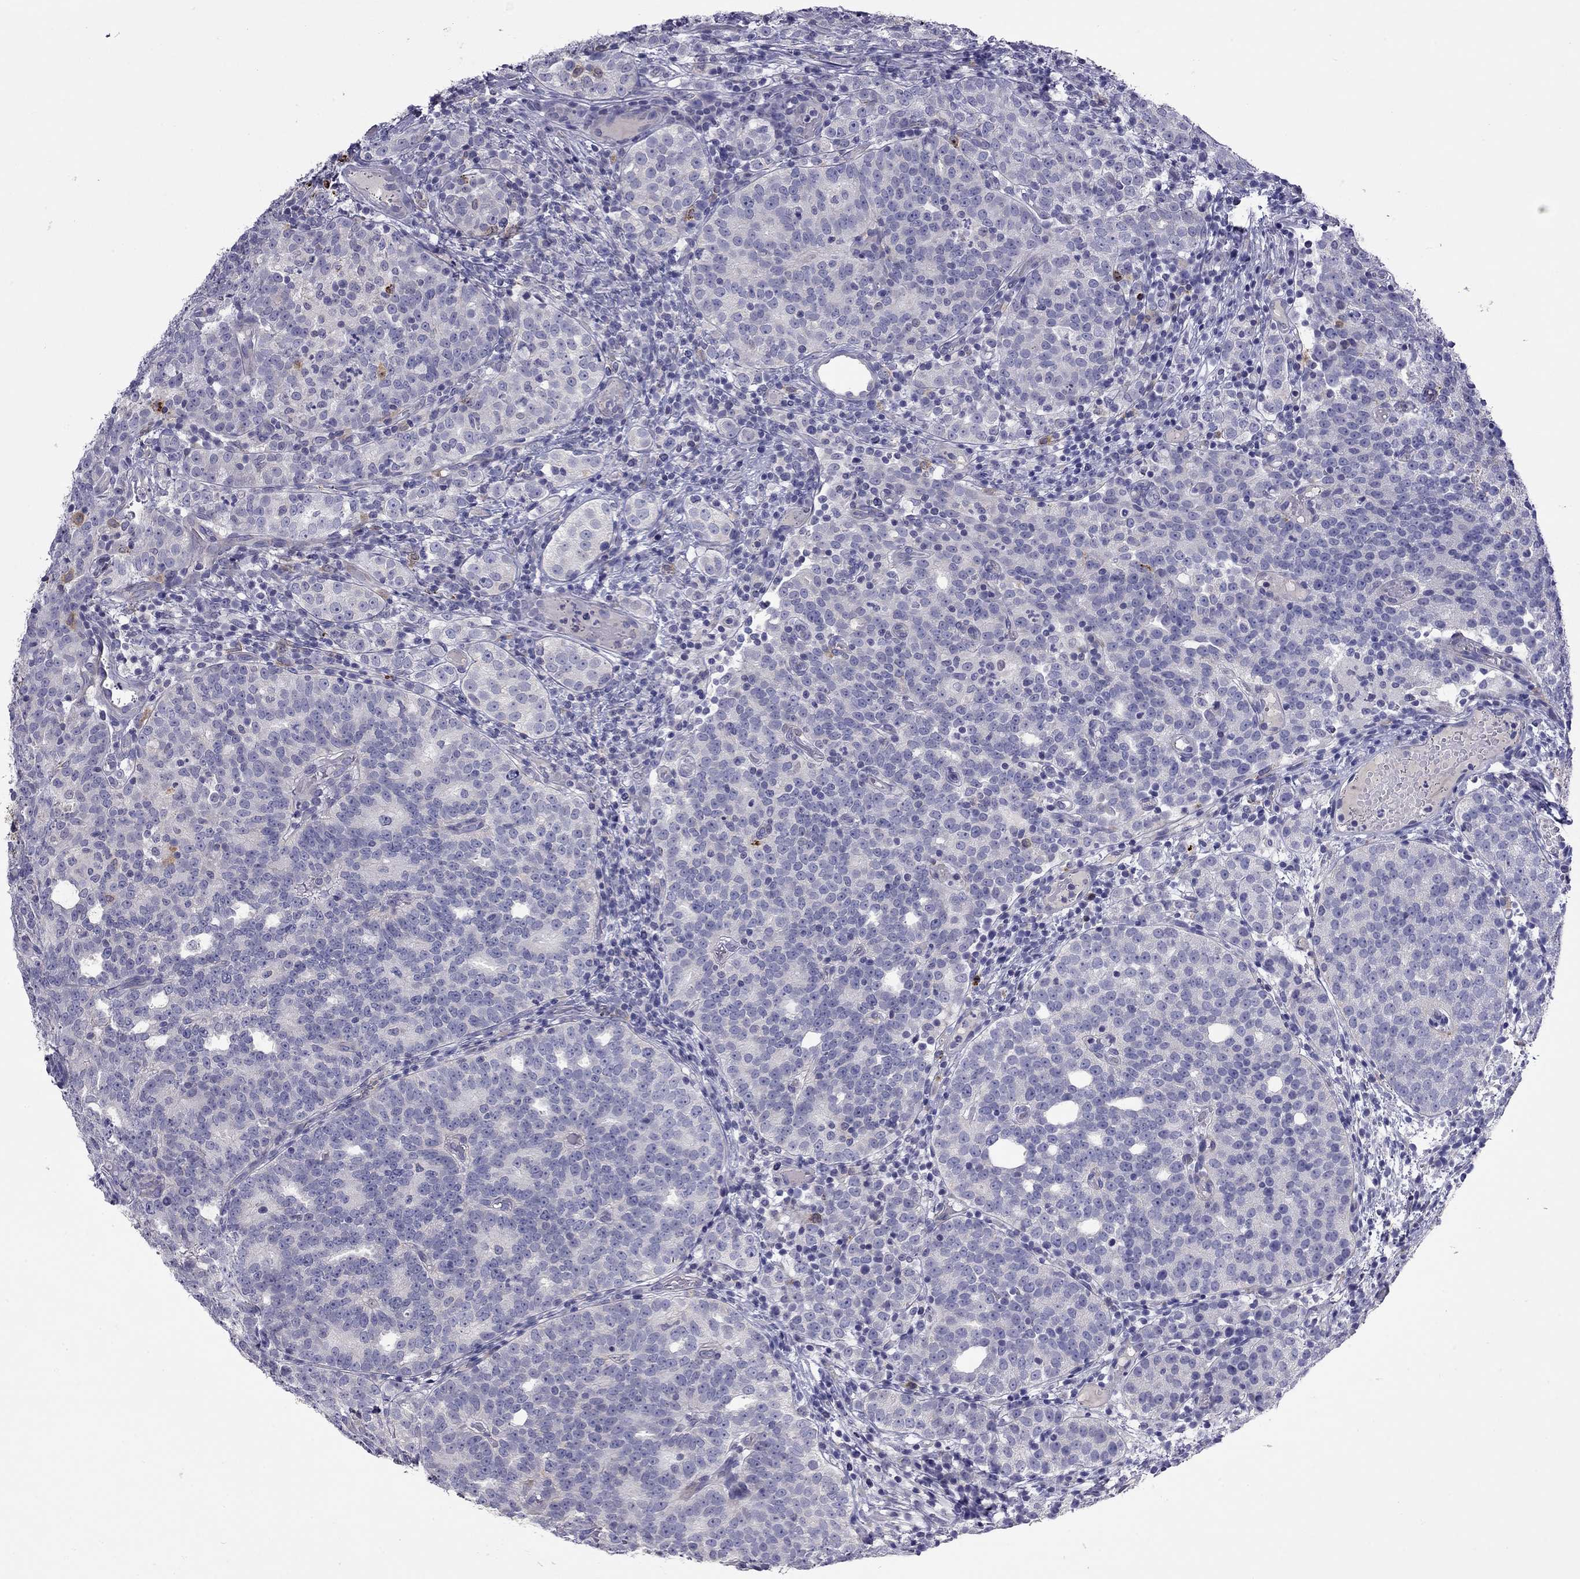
{"staining": {"intensity": "negative", "quantity": "none", "location": "none"}, "tissue": "prostate cancer", "cell_type": "Tumor cells", "image_type": "cancer", "snomed": [{"axis": "morphology", "description": "Adenocarcinoma, High grade"}, {"axis": "topography", "description": "Prostate"}], "caption": "There is no significant expression in tumor cells of prostate cancer.", "gene": "CPNE4", "patient": {"sex": "male", "age": 53}}